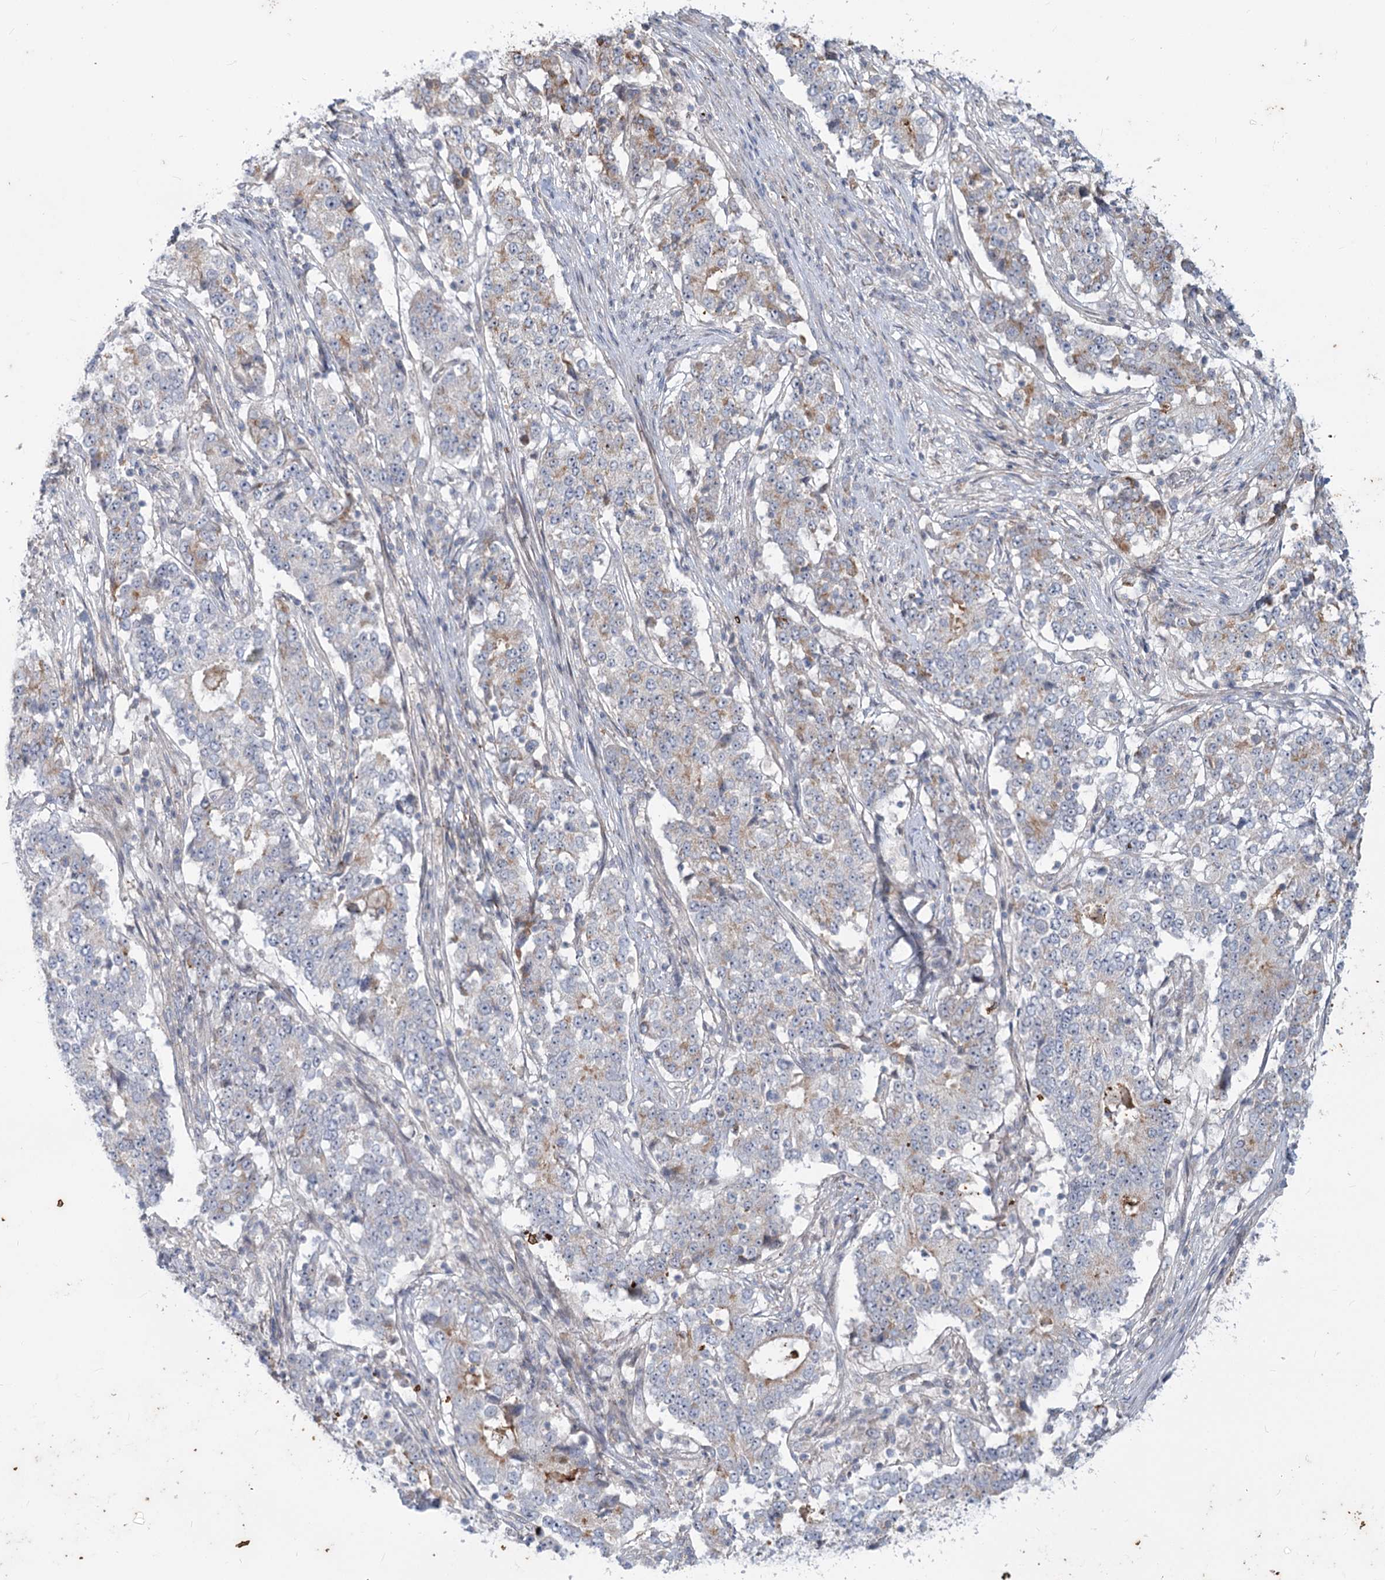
{"staining": {"intensity": "negative", "quantity": "none", "location": "none"}, "tissue": "stomach cancer", "cell_type": "Tumor cells", "image_type": "cancer", "snomed": [{"axis": "morphology", "description": "Adenocarcinoma, NOS"}, {"axis": "topography", "description": "Stomach"}], "caption": "The photomicrograph exhibits no staining of tumor cells in stomach cancer.", "gene": "MTG1", "patient": {"sex": "male", "age": 59}}